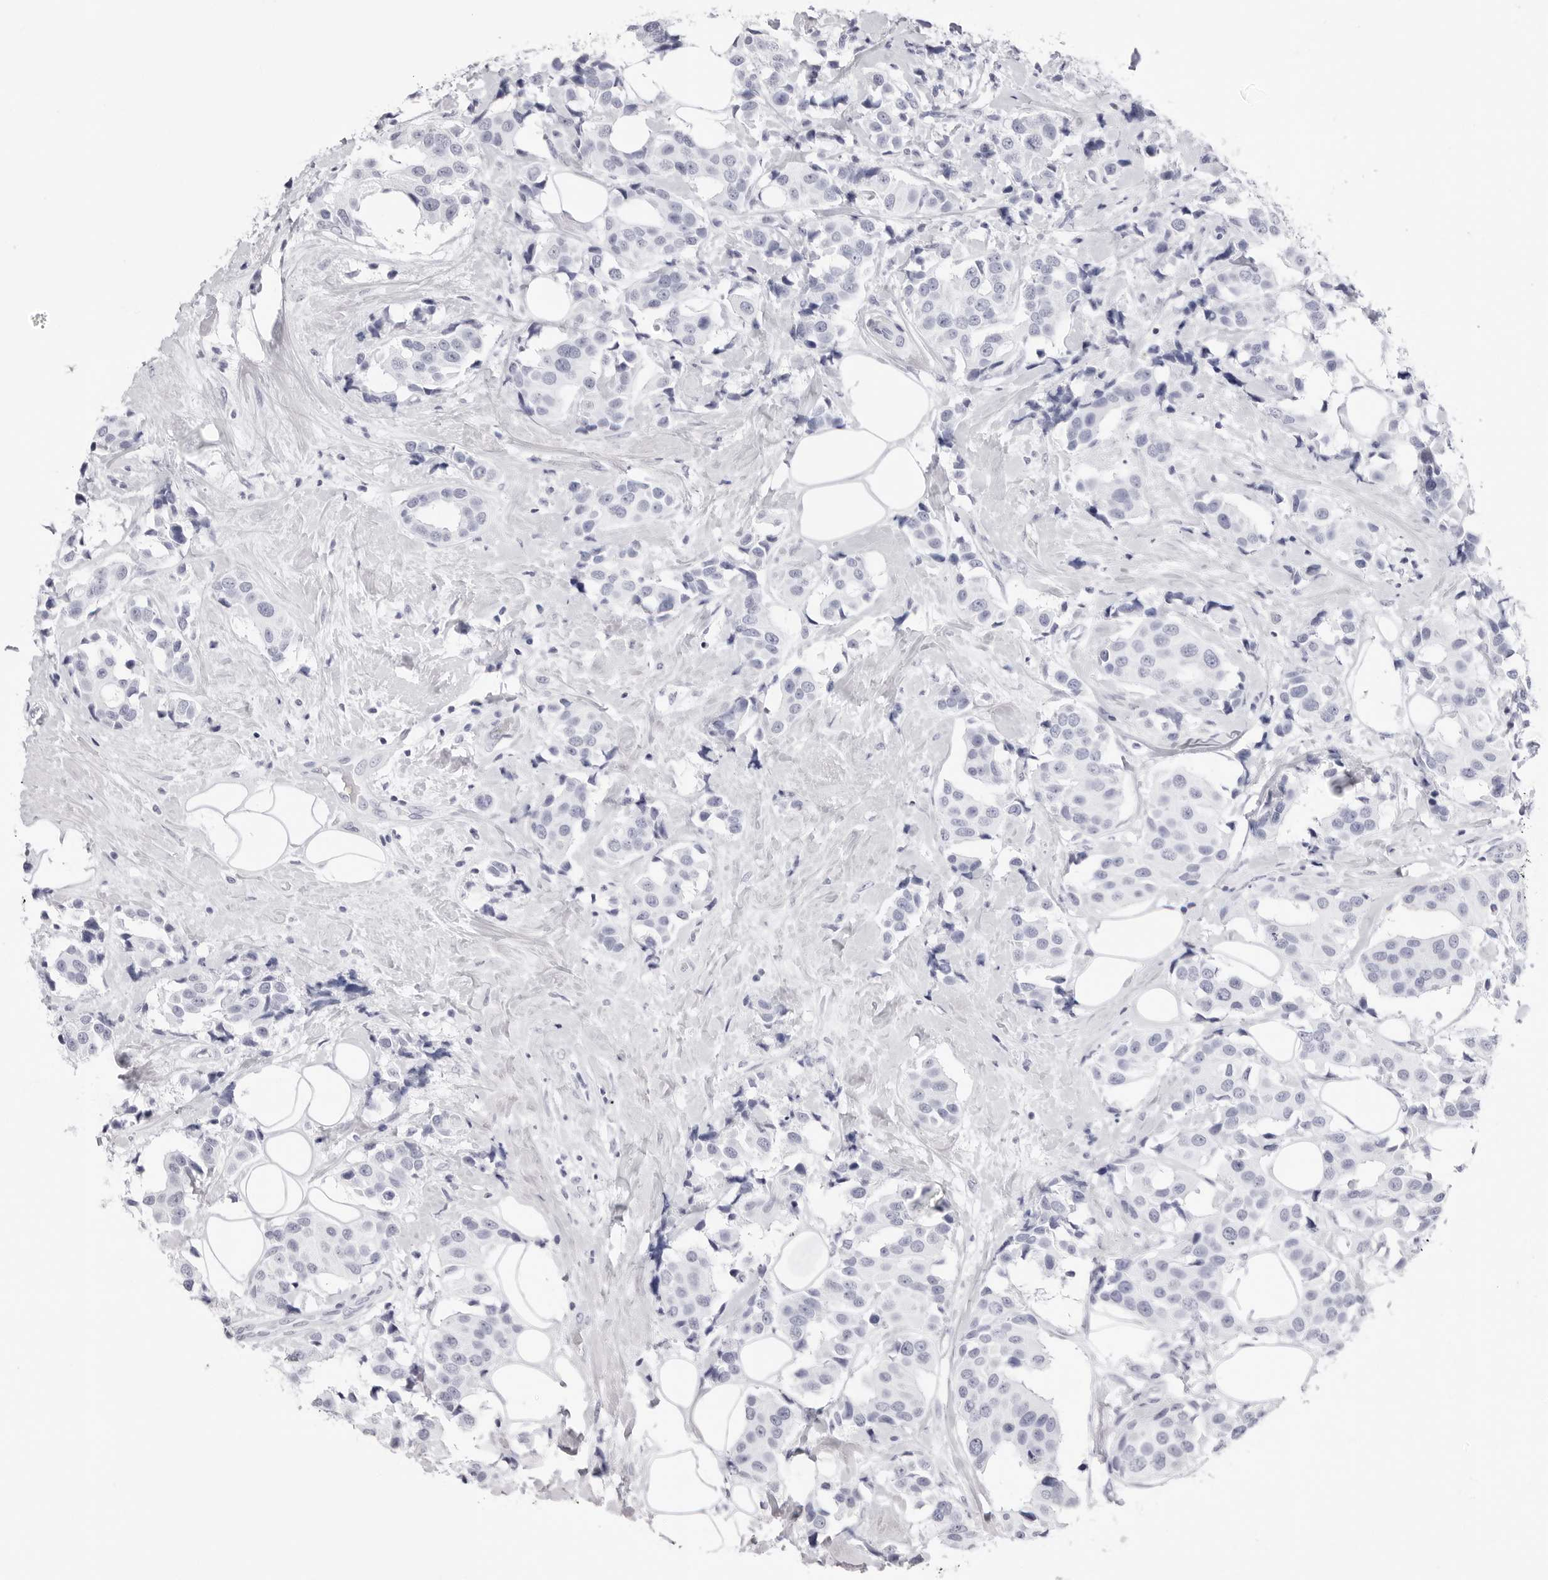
{"staining": {"intensity": "negative", "quantity": "none", "location": "none"}, "tissue": "breast cancer", "cell_type": "Tumor cells", "image_type": "cancer", "snomed": [{"axis": "morphology", "description": "Normal tissue, NOS"}, {"axis": "morphology", "description": "Duct carcinoma"}, {"axis": "topography", "description": "Breast"}], "caption": "Intraductal carcinoma (breast) was stained to show a protein in brown. There is no significant staining in tumor cells. (Brightfield microscopy of DAB immunohistochemistry at high magnification).", "gene": "TSSK1B", "patient": {"sex": "female", "age": 39}}